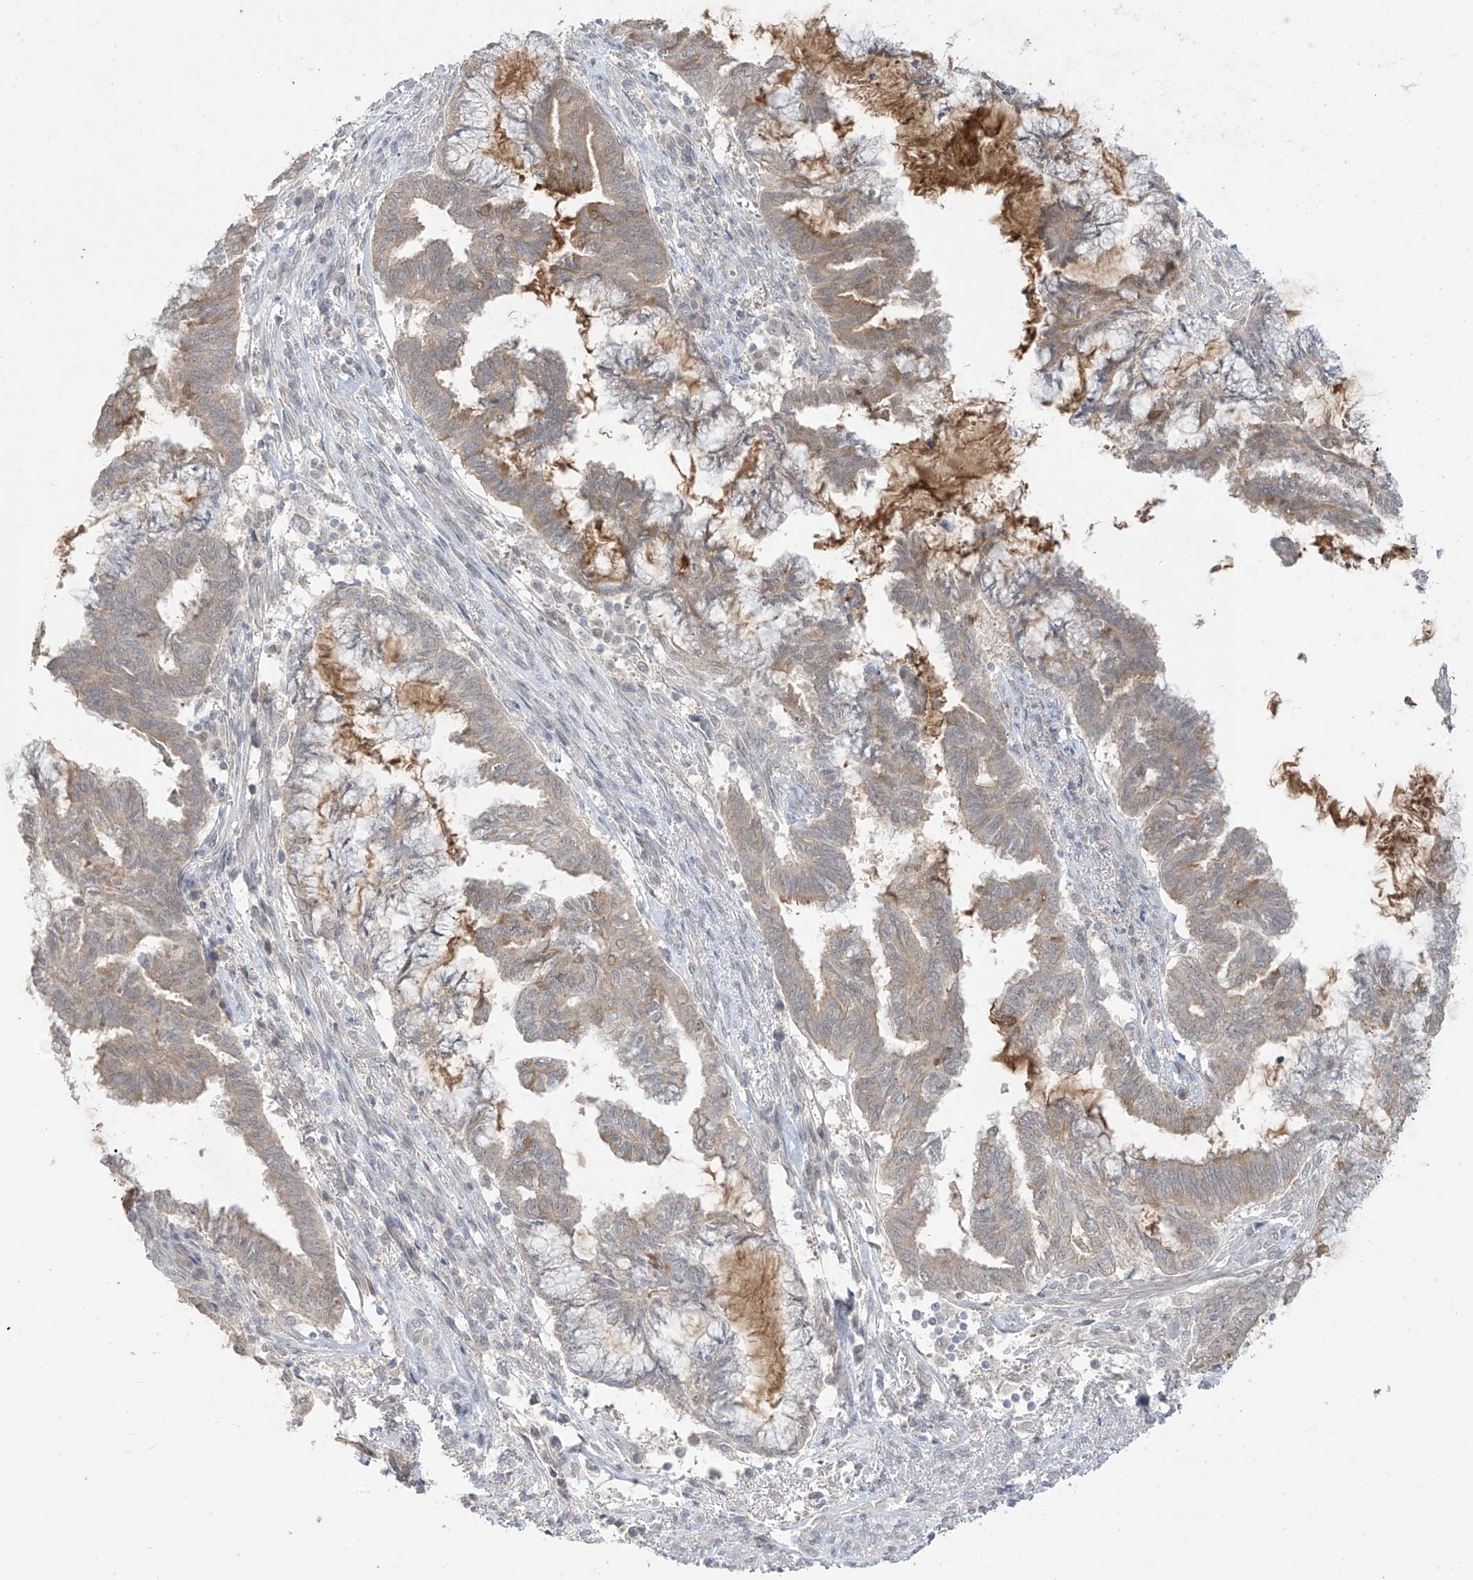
{"staining": {"intensity": "weak", "quantity": "25%-75%", "location": "cytoplasmic/membranous"}, "tissue": "endometrial cancer", "cell_type": "Tumor cells", "image_type": "cancer", "snomed": [{"axis": "morphology", "description": "Adenocarcinoma, NOS"}, {"axis": "topography", "description": "Endometrium"}], "caption": "A high-resolution image shows immunohistochemistry (IHC) staining of adenocarcinoma (endometrial), which shows weak cytoplasmic/membranous expression in about 25%-75% of tumor cells.", "gene": "OGT", "patient": {"sex": "female", "age": 86}}